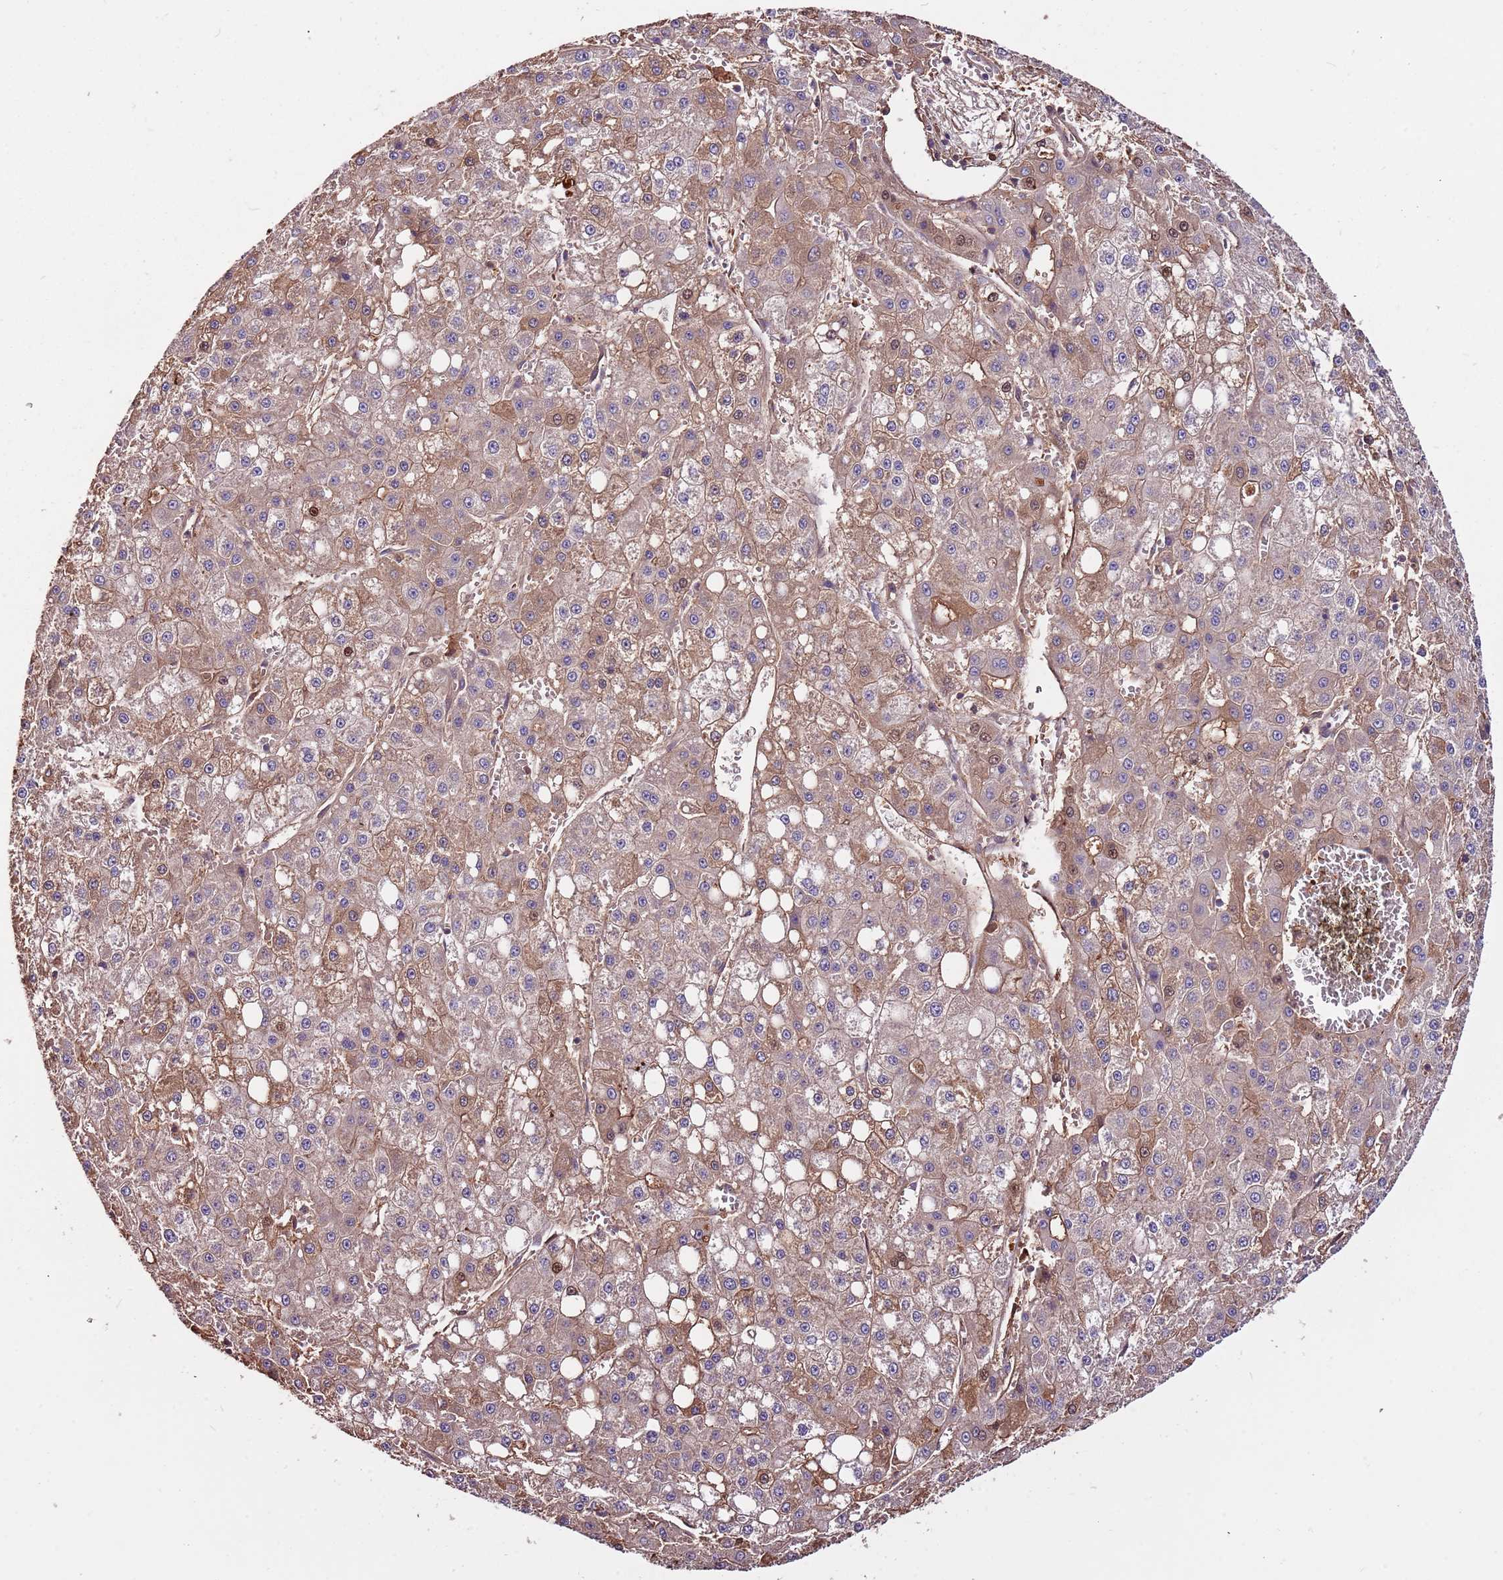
{"staining": {"intensity": "moderate", "quantity": ">75%", "location": "cytoplasmic/membranous,nuclear"}, "tissue": "liver cancer", "cell_type": "Tumor cells", "image_type": "cancer", "snomed": [{"axis": "morphology", "description": "Carcinoma, Hepatocellular, NOS"}, {"axis": "topography", "description": "Liver"}], "caption": "High-magnification brightfield microscopy of liver hepatocellular carcinoma stained with DAB (3,3'-diaminobenzidine) (brown) and counterstained with hematoxylin (blue). tumor cells exhibit moderate cytoplasmic/membranous and nuclear staining is appreciated in approximately>75% of cells.", "gene": "DENR", "patient": {"sex": "male", "age": 47}}